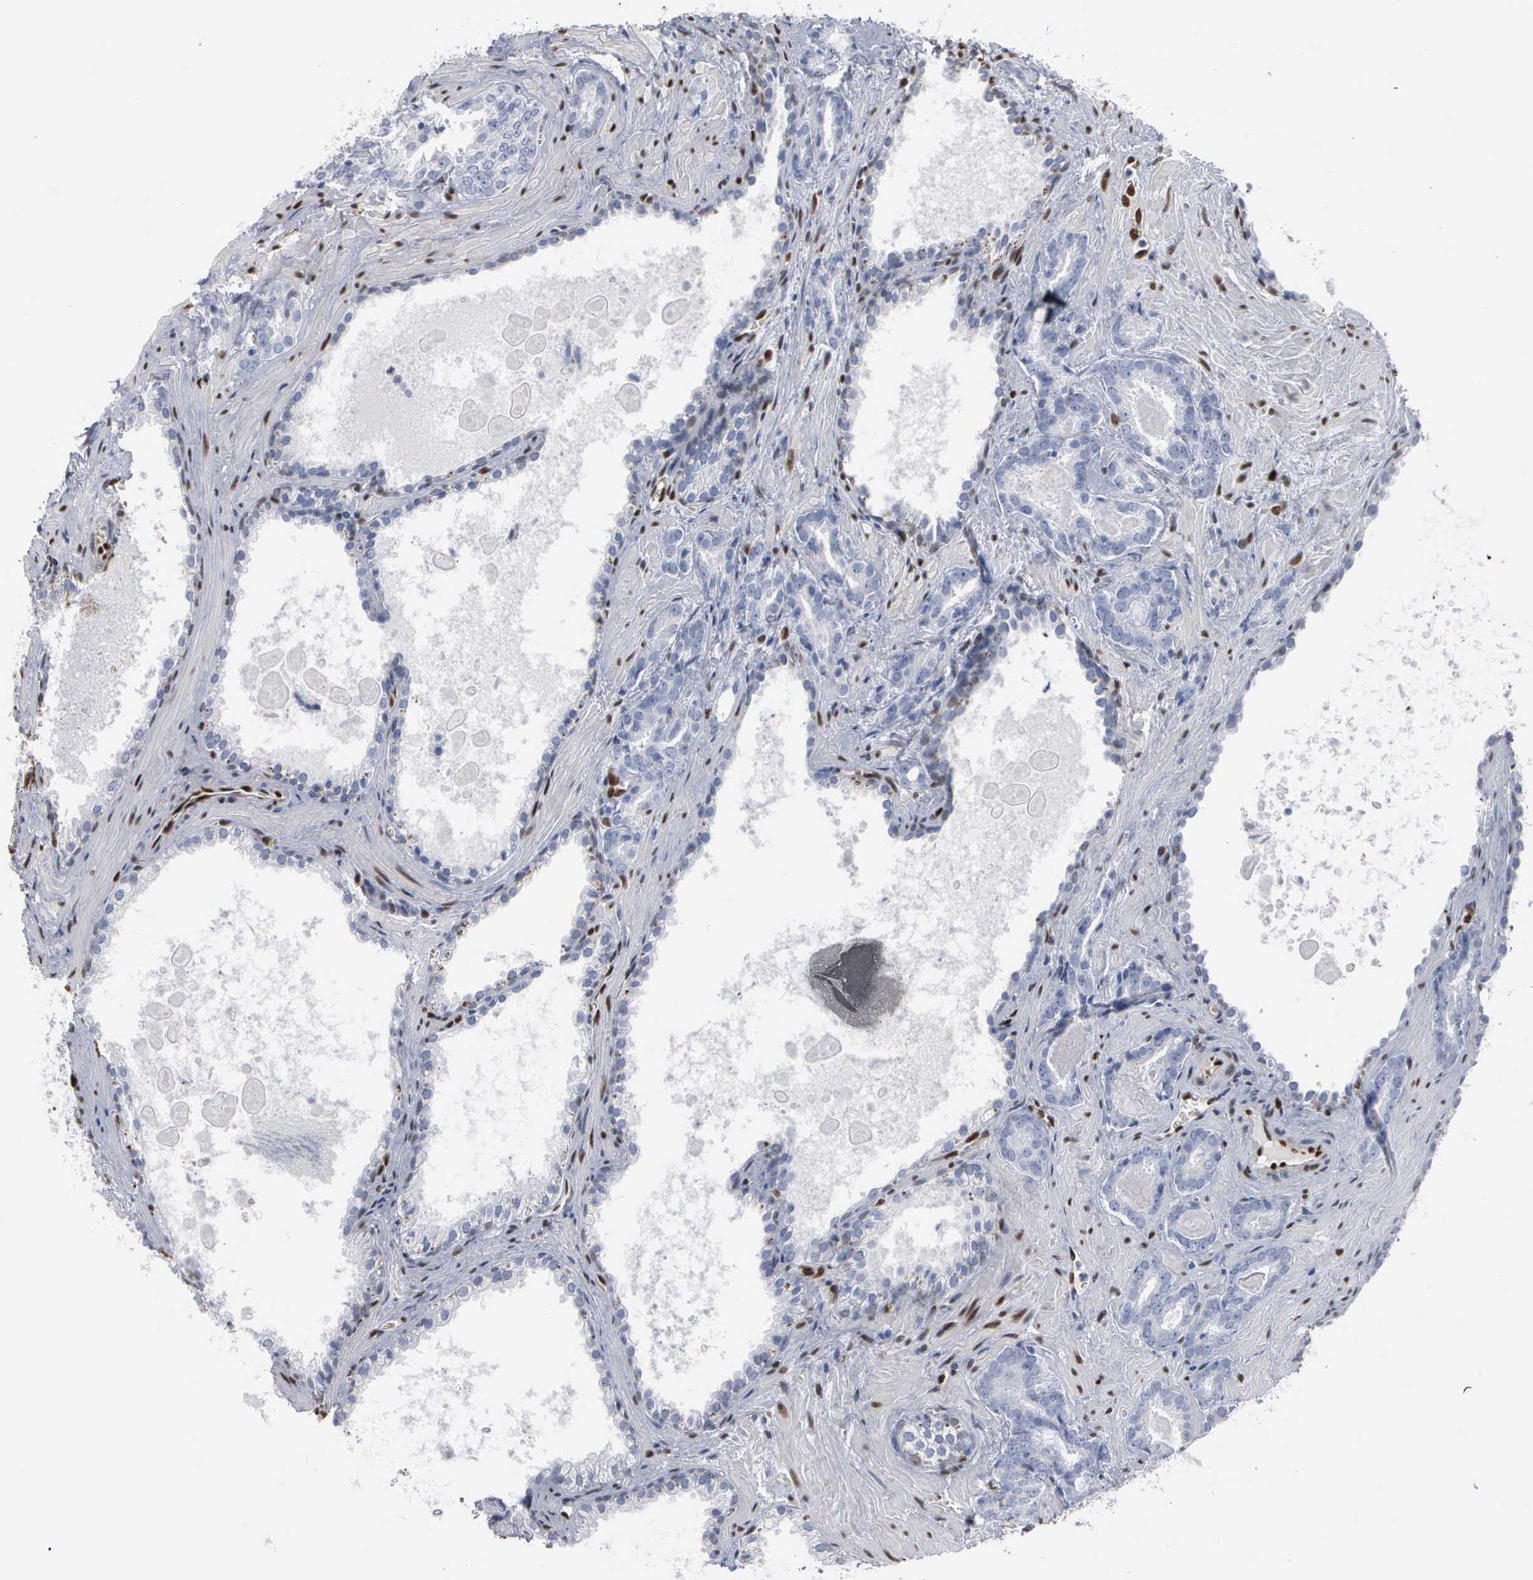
{"staining": {"intensity": "negative", "quantity": "none", "location": "none"}, "tissue": "prostate cancer", "cell_type": "Tumor cells", "image_type": "cancer", "snomed": [{"axis": "morphology", "description": "Adenocarcinoma, Medium grade"}, {"axis": "topography", "description": "Prostate"}], "caption": "Tumor cells show no significant expression in prostate cancer (medium-grade adenocarcinoma). Brightfield microscopy of immunohistochemistry stained with DAB (3,3'-diaminobenzidine) (brown) and hematoxylin (blue), captured at high magnification.", "gene": "FGF2", "patient": {"sex": "male", "age": 64}}